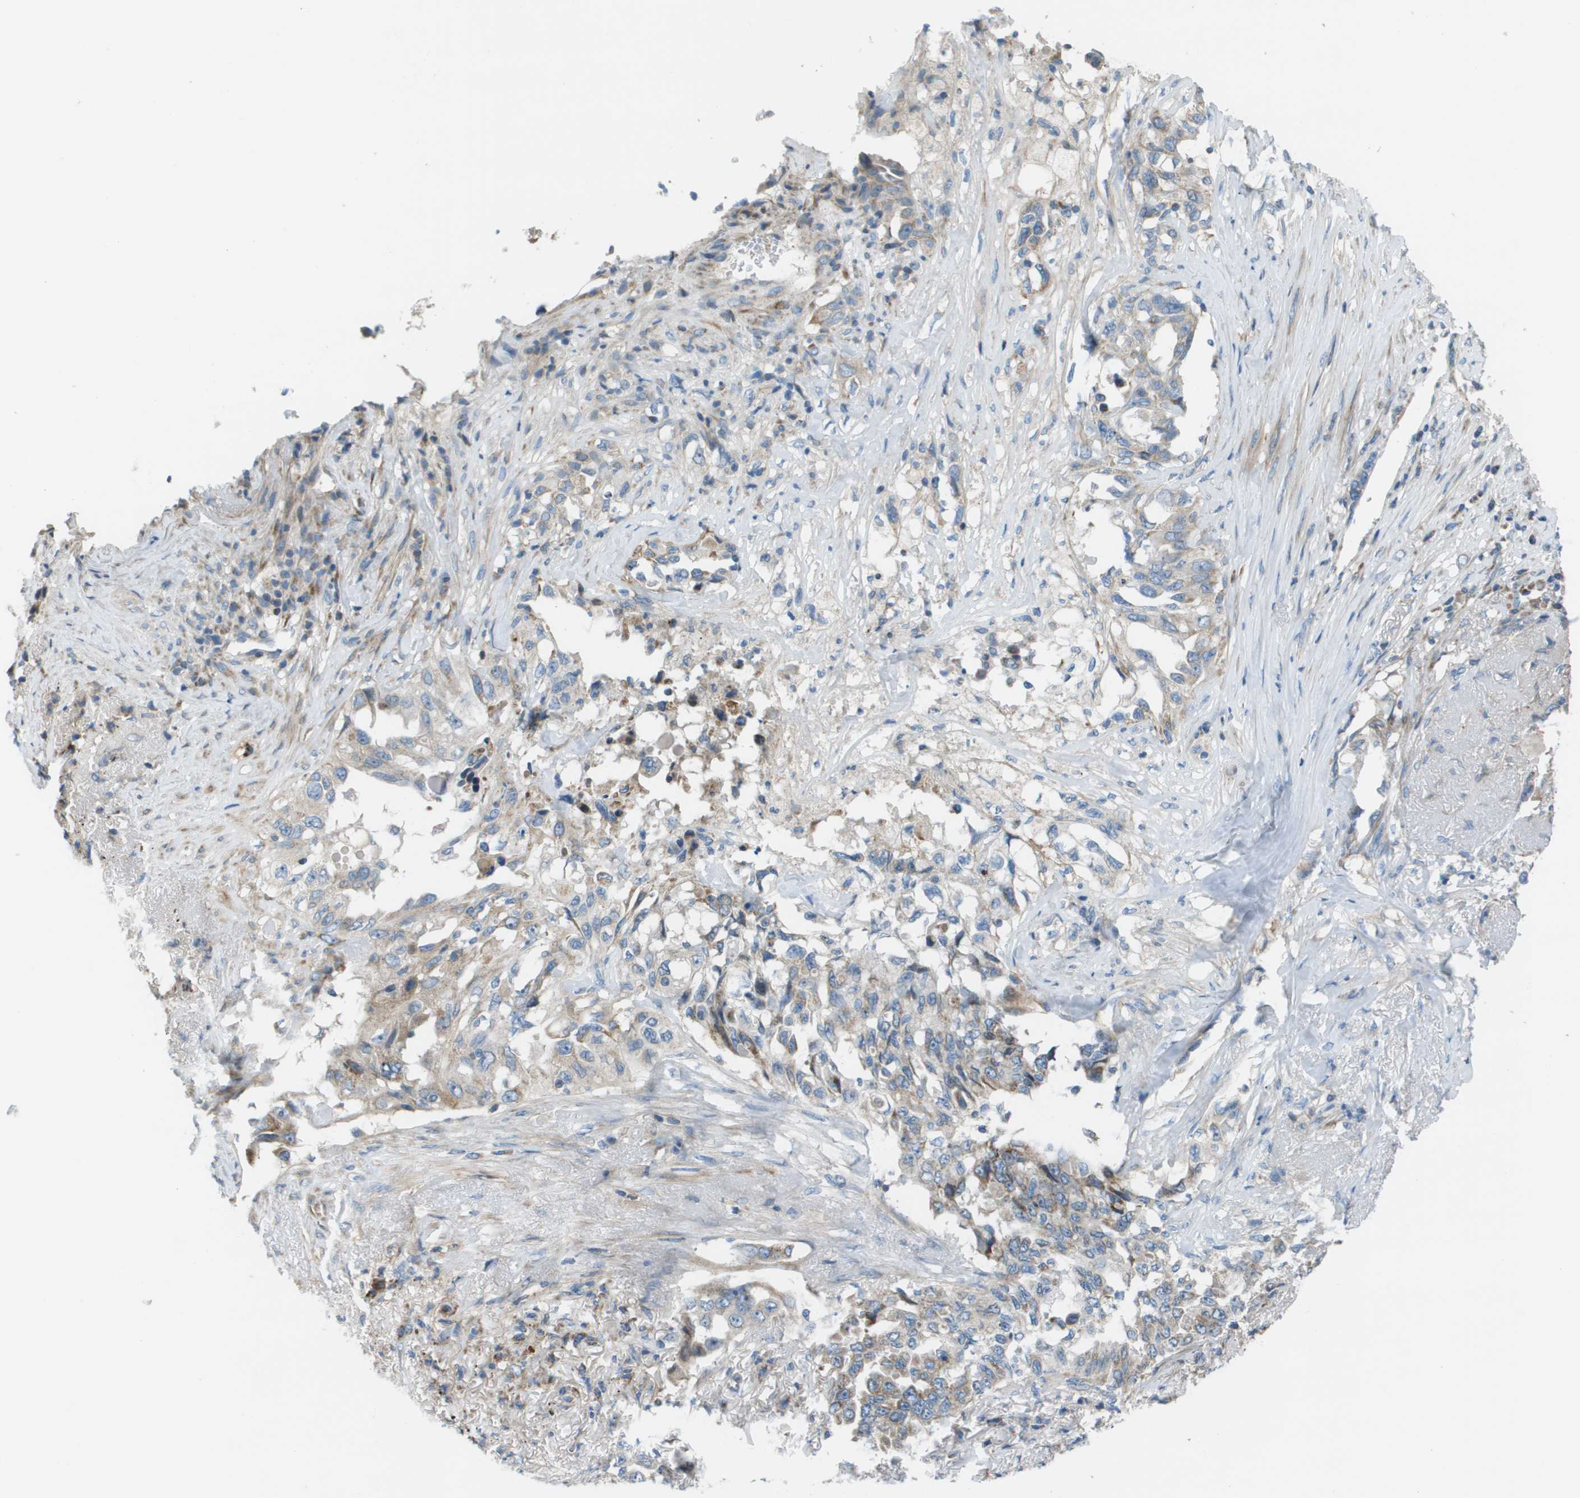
{"staining": {"intensity": "moderate", "quantity": "<25%", "location": "cytoplasmic/membranous"}, "tissue": "lung cancer", "cell_type": "Tumor cells", "image_type": "cancer", "snomed": [{"axis": "morphology", "description": "Adenocarcinoma, NOS"}, {"axis": "topography", "description": "Lung"}], "caption": "The micrograph demonstrates staining of lung adenocarcinoma, revealing moderate cytoplasmic/membranous protein staining (brown color) within tumor cells.", "gene": "GALNT6", "patient": {"sex": "female", "age": 51}}